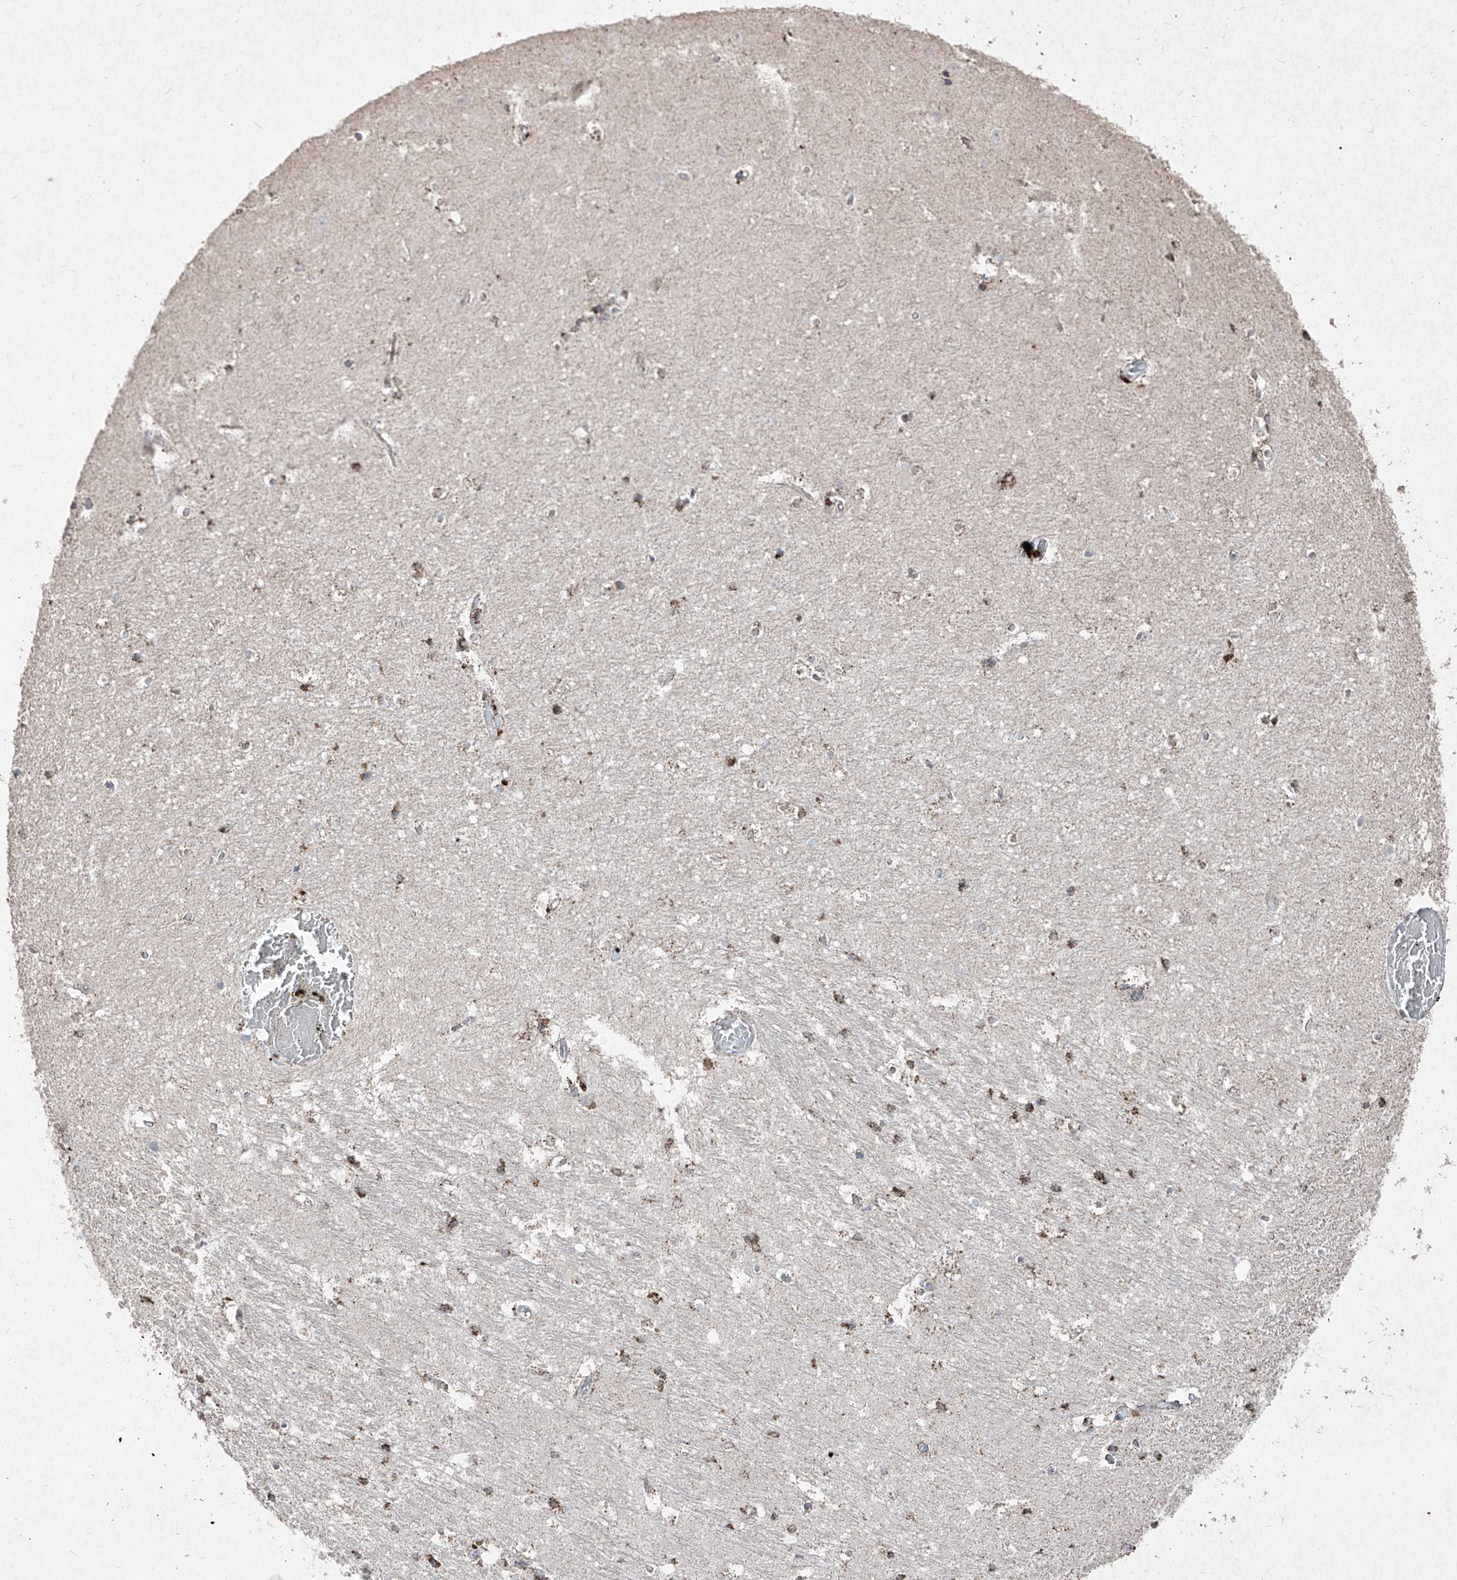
{"staining": {"intensity": "moderate", "quantity": ">75%", "location": "cytoplasmic/membranous"}, "tissue": "hippocampus", "cell_type": "Glial cells", "image_type": "normal", "snomed": [{"axis": "morphology", "description": "Normal tissue, NOS"}, {"axis": "topography", "description": "Hippocampus"}], "caption": "DAB immunohistochemical staining of benign human hippocampus shows moderate cytoplasmic/membranous protein positivity in about >75% of glial cells. (DAB IHC, brown staining for protein, blue staining for nuclei).", "gene": "ABCD3", "patient": {"sex": "female", "age": 52}}